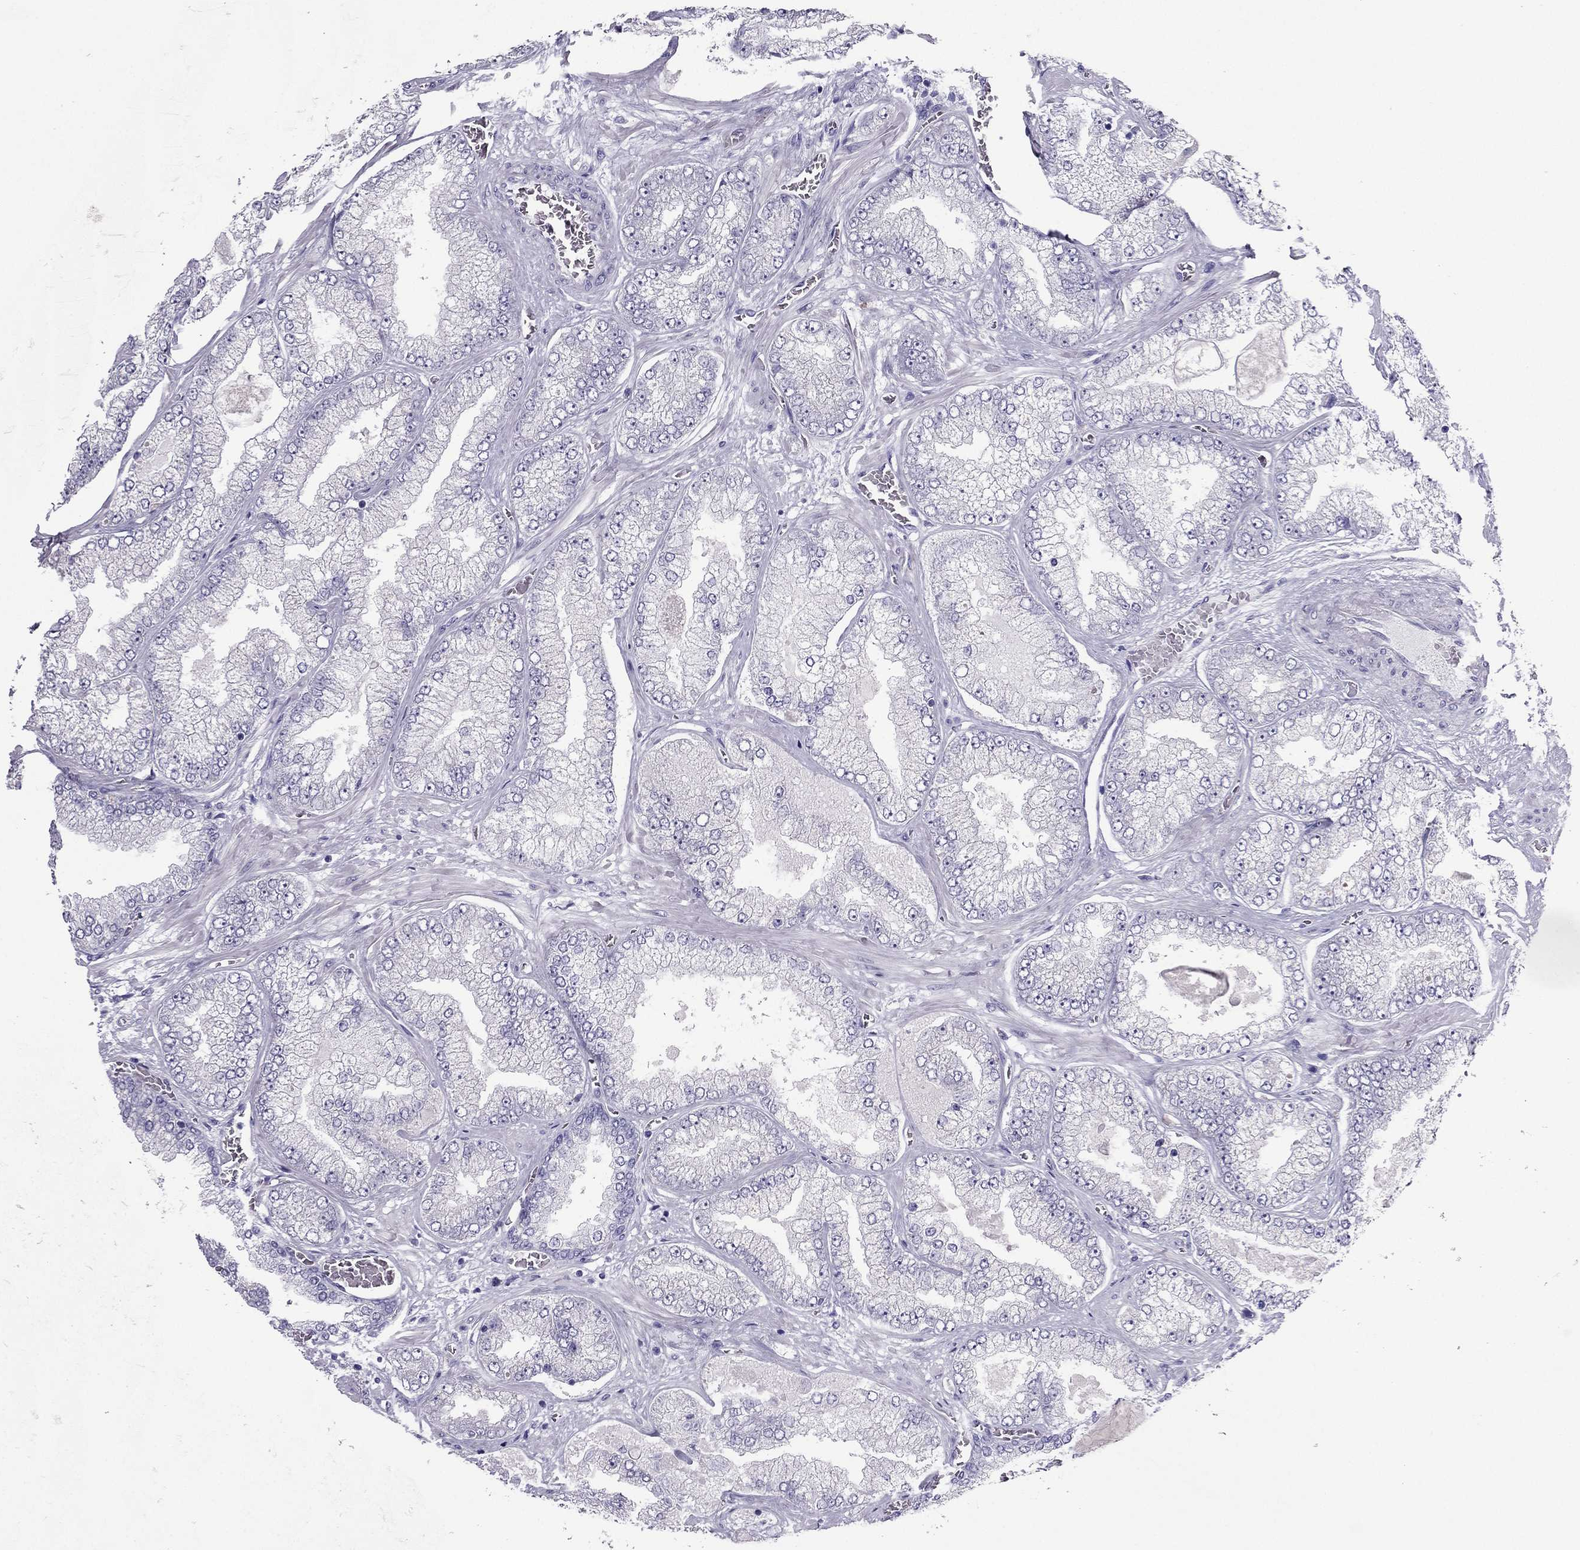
{"staining": {"intensity": "negative", "quantity": "none", "location": "none"}, "tissue": "prostate cancer", "cell_type": "Tumor cells", "image_type": "cancer", "snomed": [{"axis": "morphology", "description": "Adenocarcinoma, Low grade"}, {"axis": "topography", "description": "Prostate"}], "caption": "Tumor cells are negative for protein expression in human adenocarcinoma (low-grade) (prostate). The staining was performed using DAB to visualize the protein expression in brown, while the nuclei were stained in blue with hematoxylin (Magnification: 20x).", "gene": "PDE6A", "patient": {"sex": "male", "age": 57}}